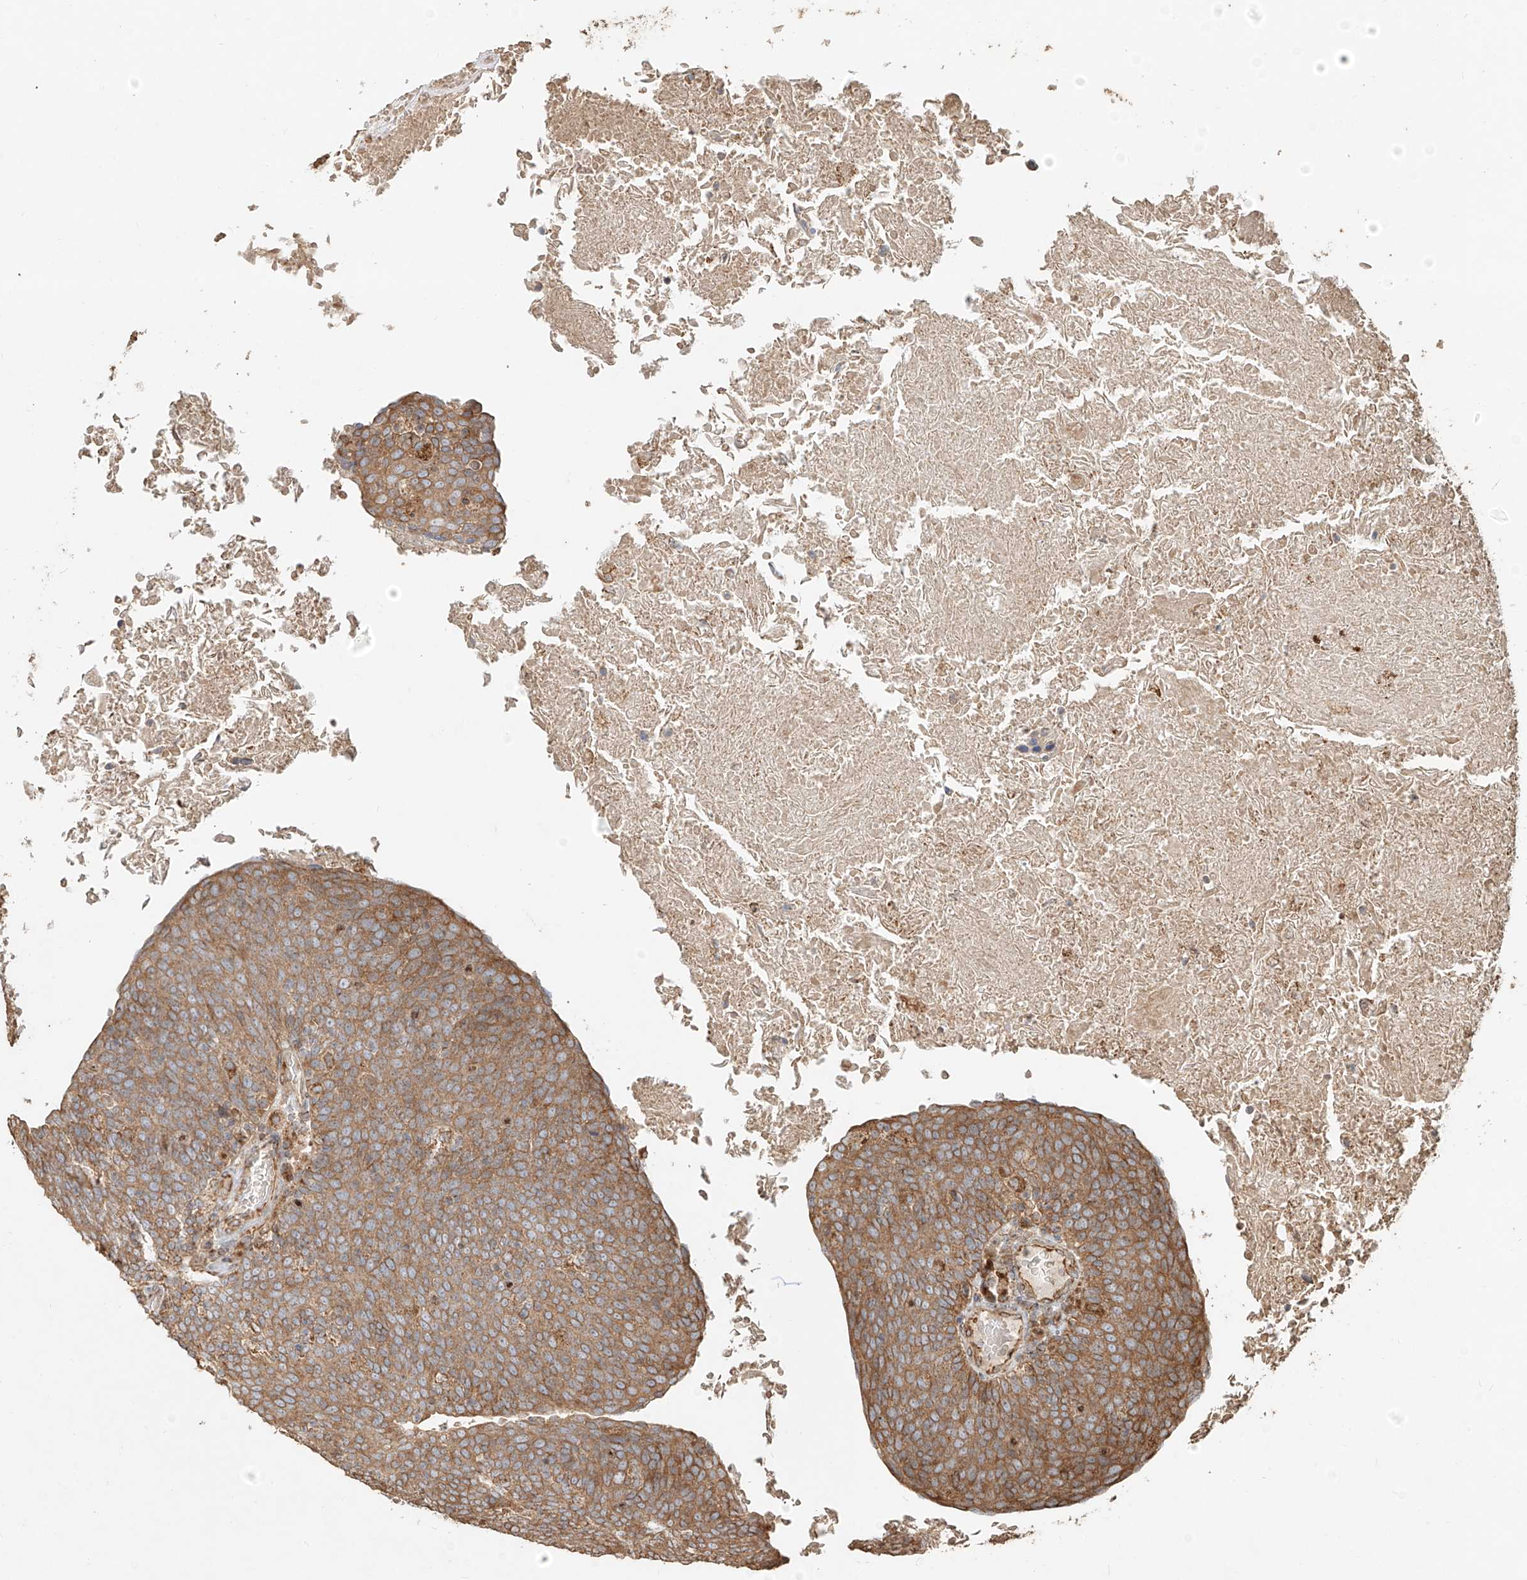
{"staining": {"intensity": "moderate", "quantity": ">75%", "location": "cytoplasmic/membranous"}, "tissue": "head and neck cancer", "cell_type": "Tumor cells", "image_type": "cancer", "snomed": [{"axis": "morphology", "description": "Squamous cell carcinoma, NOS"}, {"axis": "morphology", "description": "Squamous cell carcinoma, metastatic, NOS"}, {"axis": "topography", "description": "Lymph node"}, {"axis": "topography", "description": "Head-Neck"}], "caption": "Immunohistochemistry of human head and neck squamous cell carcinoma demonstrates medium levels of moderate cytoplasmic/membranous expression in about >75% of tumor cells.", "gene": "EFNB1", "patient": {"sex": "male", "age": 62}}